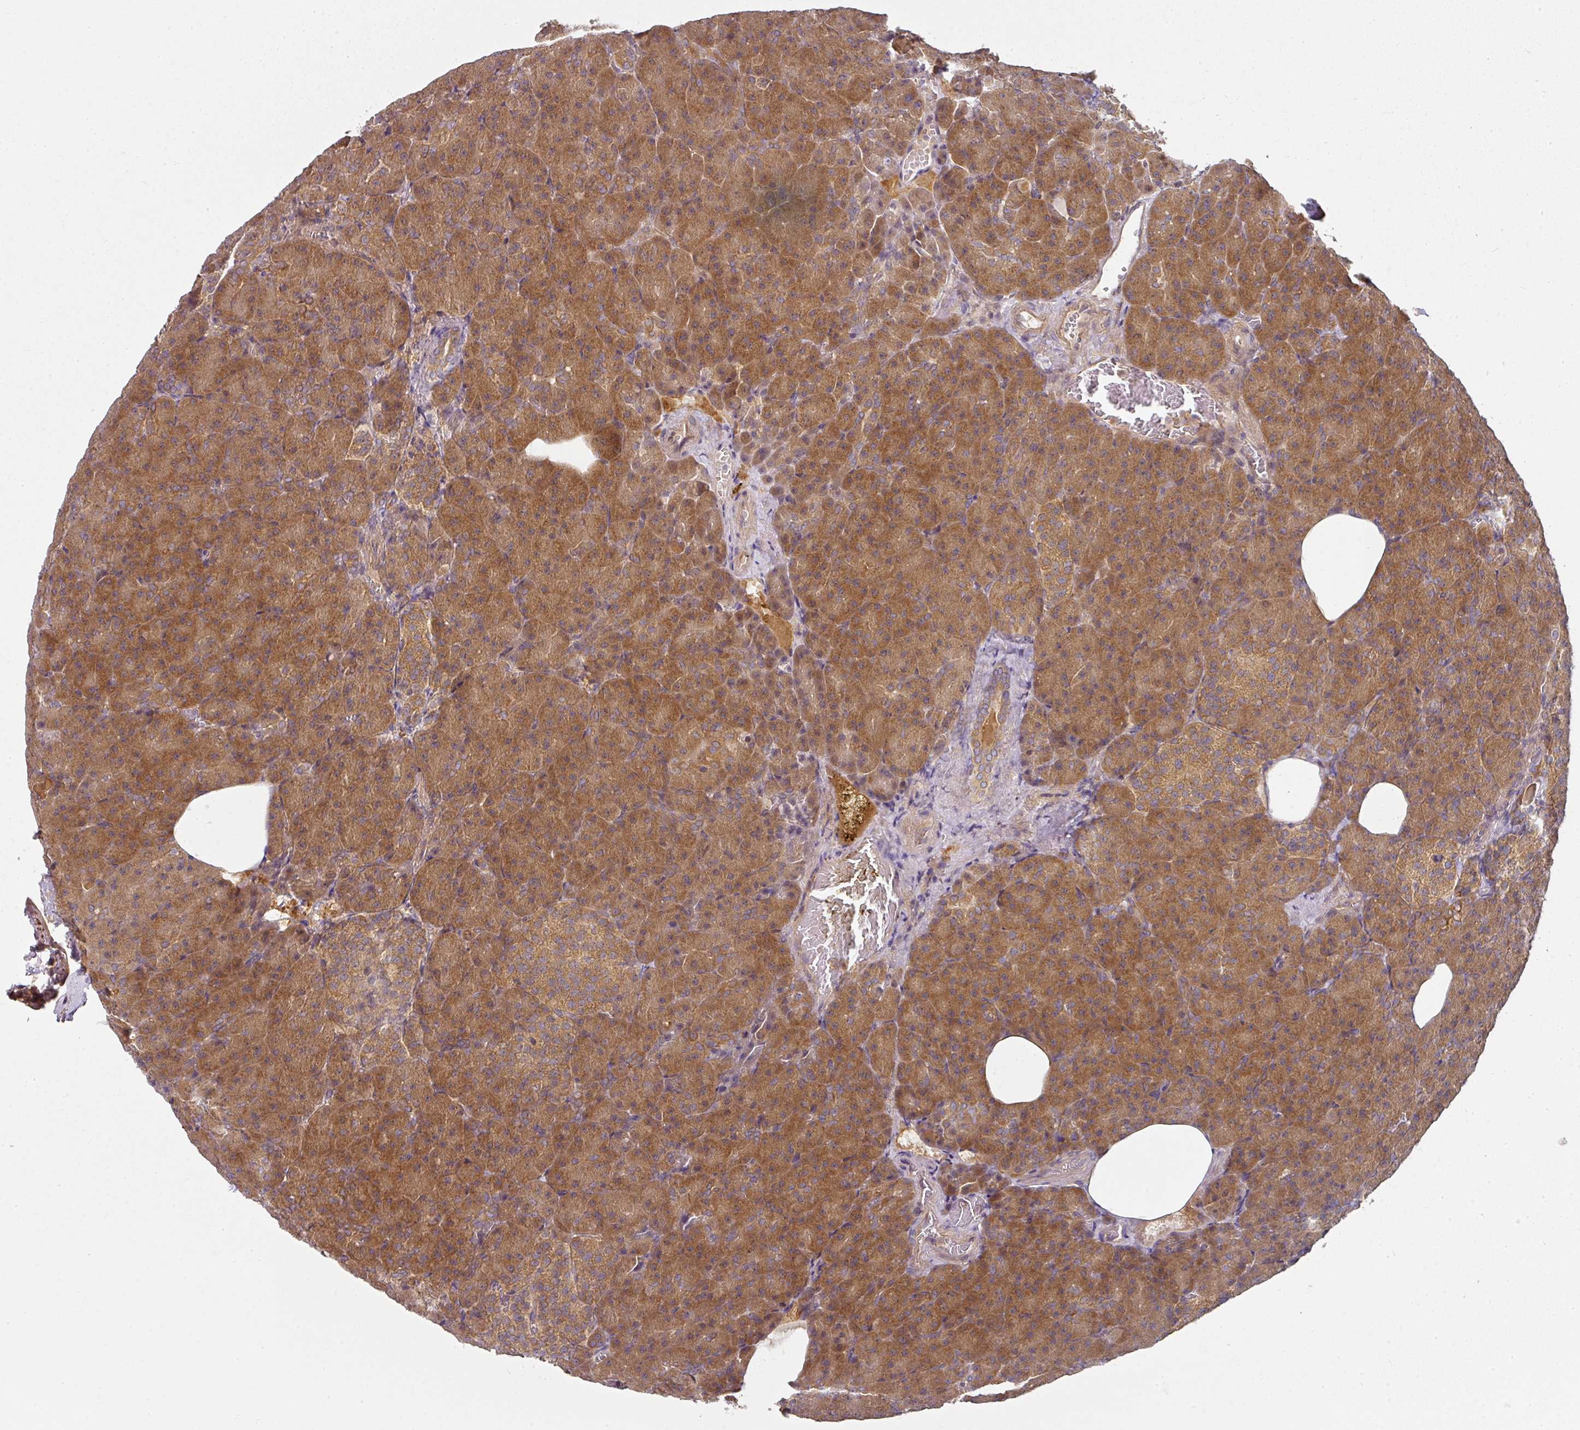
{"staining": {"intensity": "moderate", "quantity": ">75%", "location": "cytoplasmic/membranous,nuclear"}, "tissue": "pancreas", "cell_type": "Exocrine glandular cells", "image_type": "normal", "snomed": [{"axis": "morphology", "description": "Normal tissue, NOS"}, {"axis": "topography", "description": "Pancreas"}], "caption": "IHC staining of benign pancreas, which displays medium levels of moderate cytoplasmic/membranous,nuclear staining in about >75% of exocrine glandular cells indicating moderate cytoplasmic/membranous,nuclear protein staining. The staining was performed using DAB (brown) for protein detection and nuclei were counterstained in hematoxylin (blue).", "gene": "MAP2K2", "patient": {"sex": "female", "age": 74}}